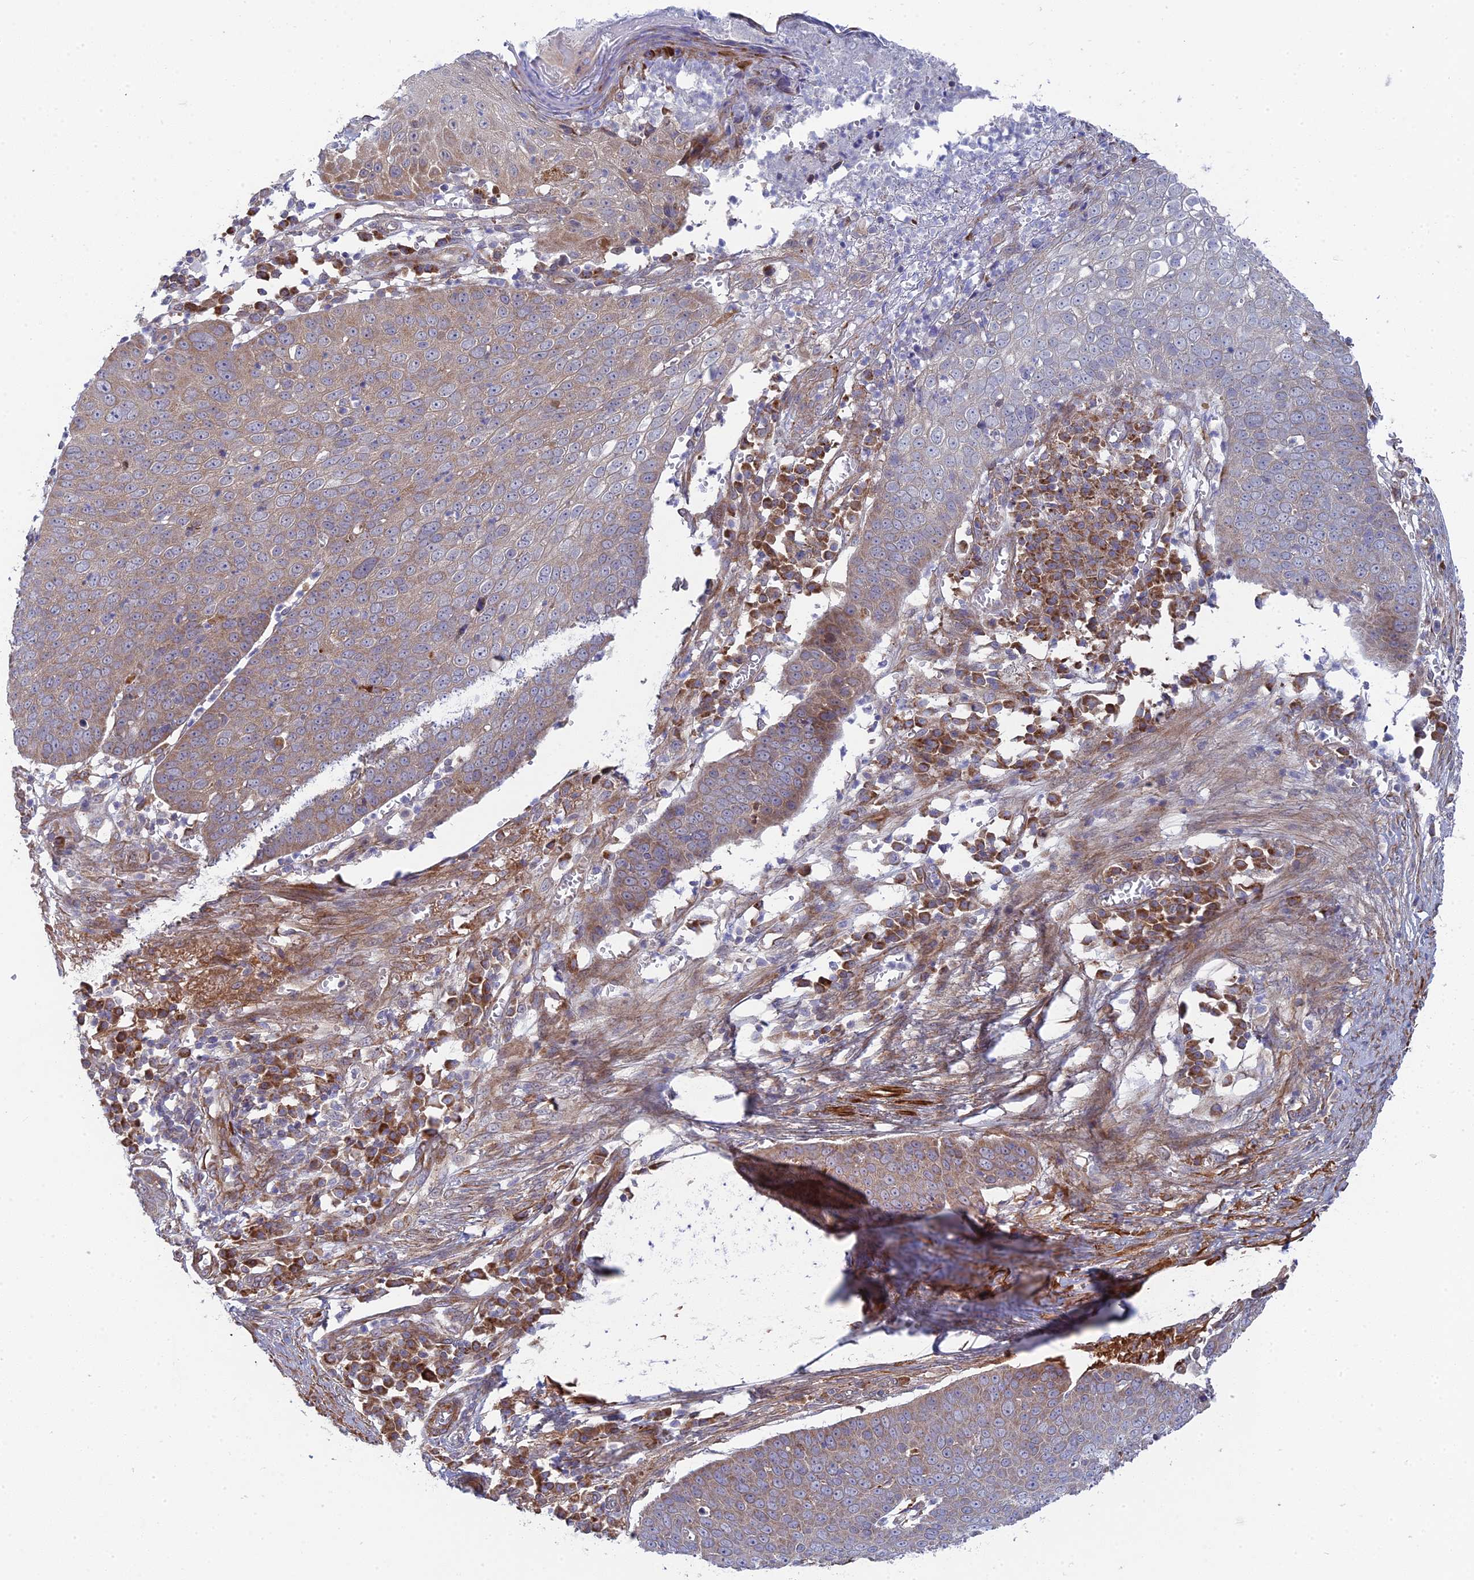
{"staining": {"intensity": "weak", "quantity": "25%-75%", "location": "cytoplasmic/membranous"}, "tissue": "skin cancer", "cell_type": "Tumor cells", "image_type": "cancer", "snomed": [{"axis": "morphology", "description": "Squamous cell carcinoma, NOS"}, {"axis": "topography", "description": "Skin"}], "caption": "A high-resolution micrograph shows IHC staining of skin cancer (squamous cell carcinoma), which demonstrates weak cytoplasmic/membranous positivity in approximately 25%-75% of tumor cells. The staining was performed using DAB (3,3'-diaminobenzidine), with brown indicating positive protein expression. Nuclei are stained blue with hematoxylin.", "gene": "INCA1", "patient": {"sex": "male", "age": 71}}